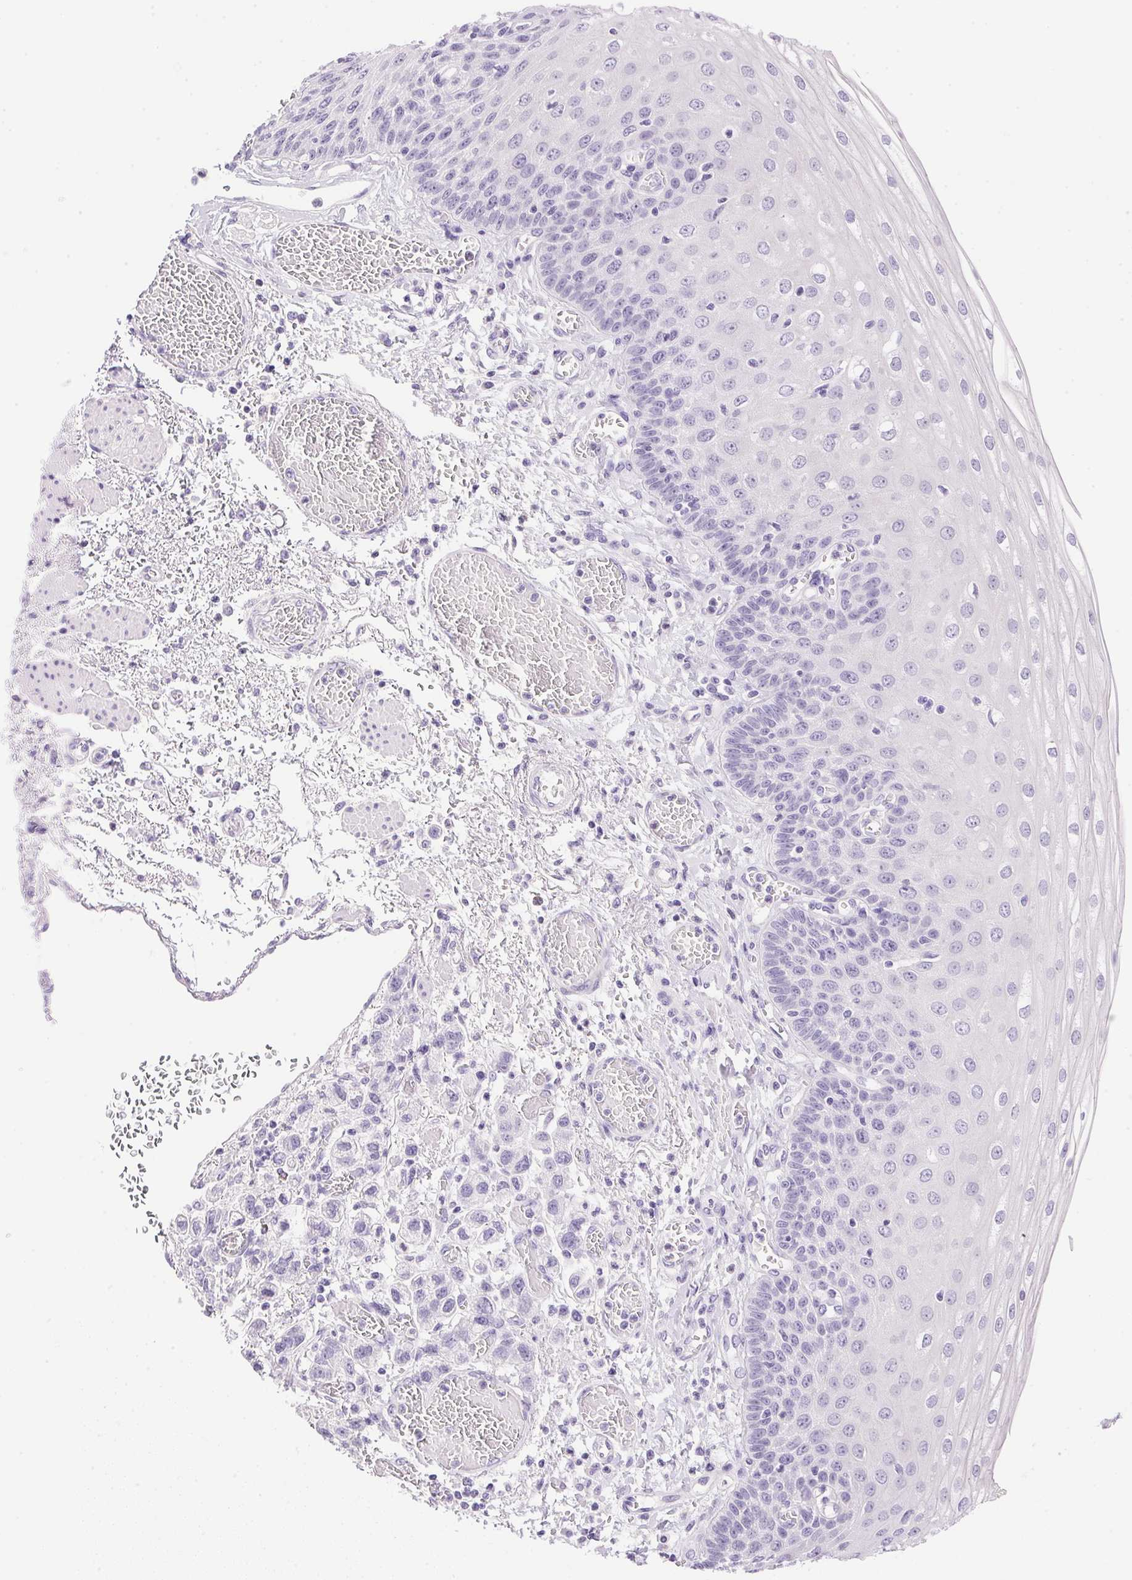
{"staining": {"intensity": "negative", "quantity": "none", "location": "none"}, "tissue": "esophagus", "cell_type": "Squamous epithelial cells", "image_type": "normal", "snomed": [{"axis": "morphology", "description": "Normal tissue, NOS"}, {"axis": "morphology", "description": "Adenocarcinoma, NOS"}, {"axis": "topography", "description": "Esophagus"}], "caption": "An image of esophagus stained for a protein reveals no brown staining in squamous epithelial cells.", "gene": "ATP6V0A4", "patient": {"sex": "male", "age": 81}}